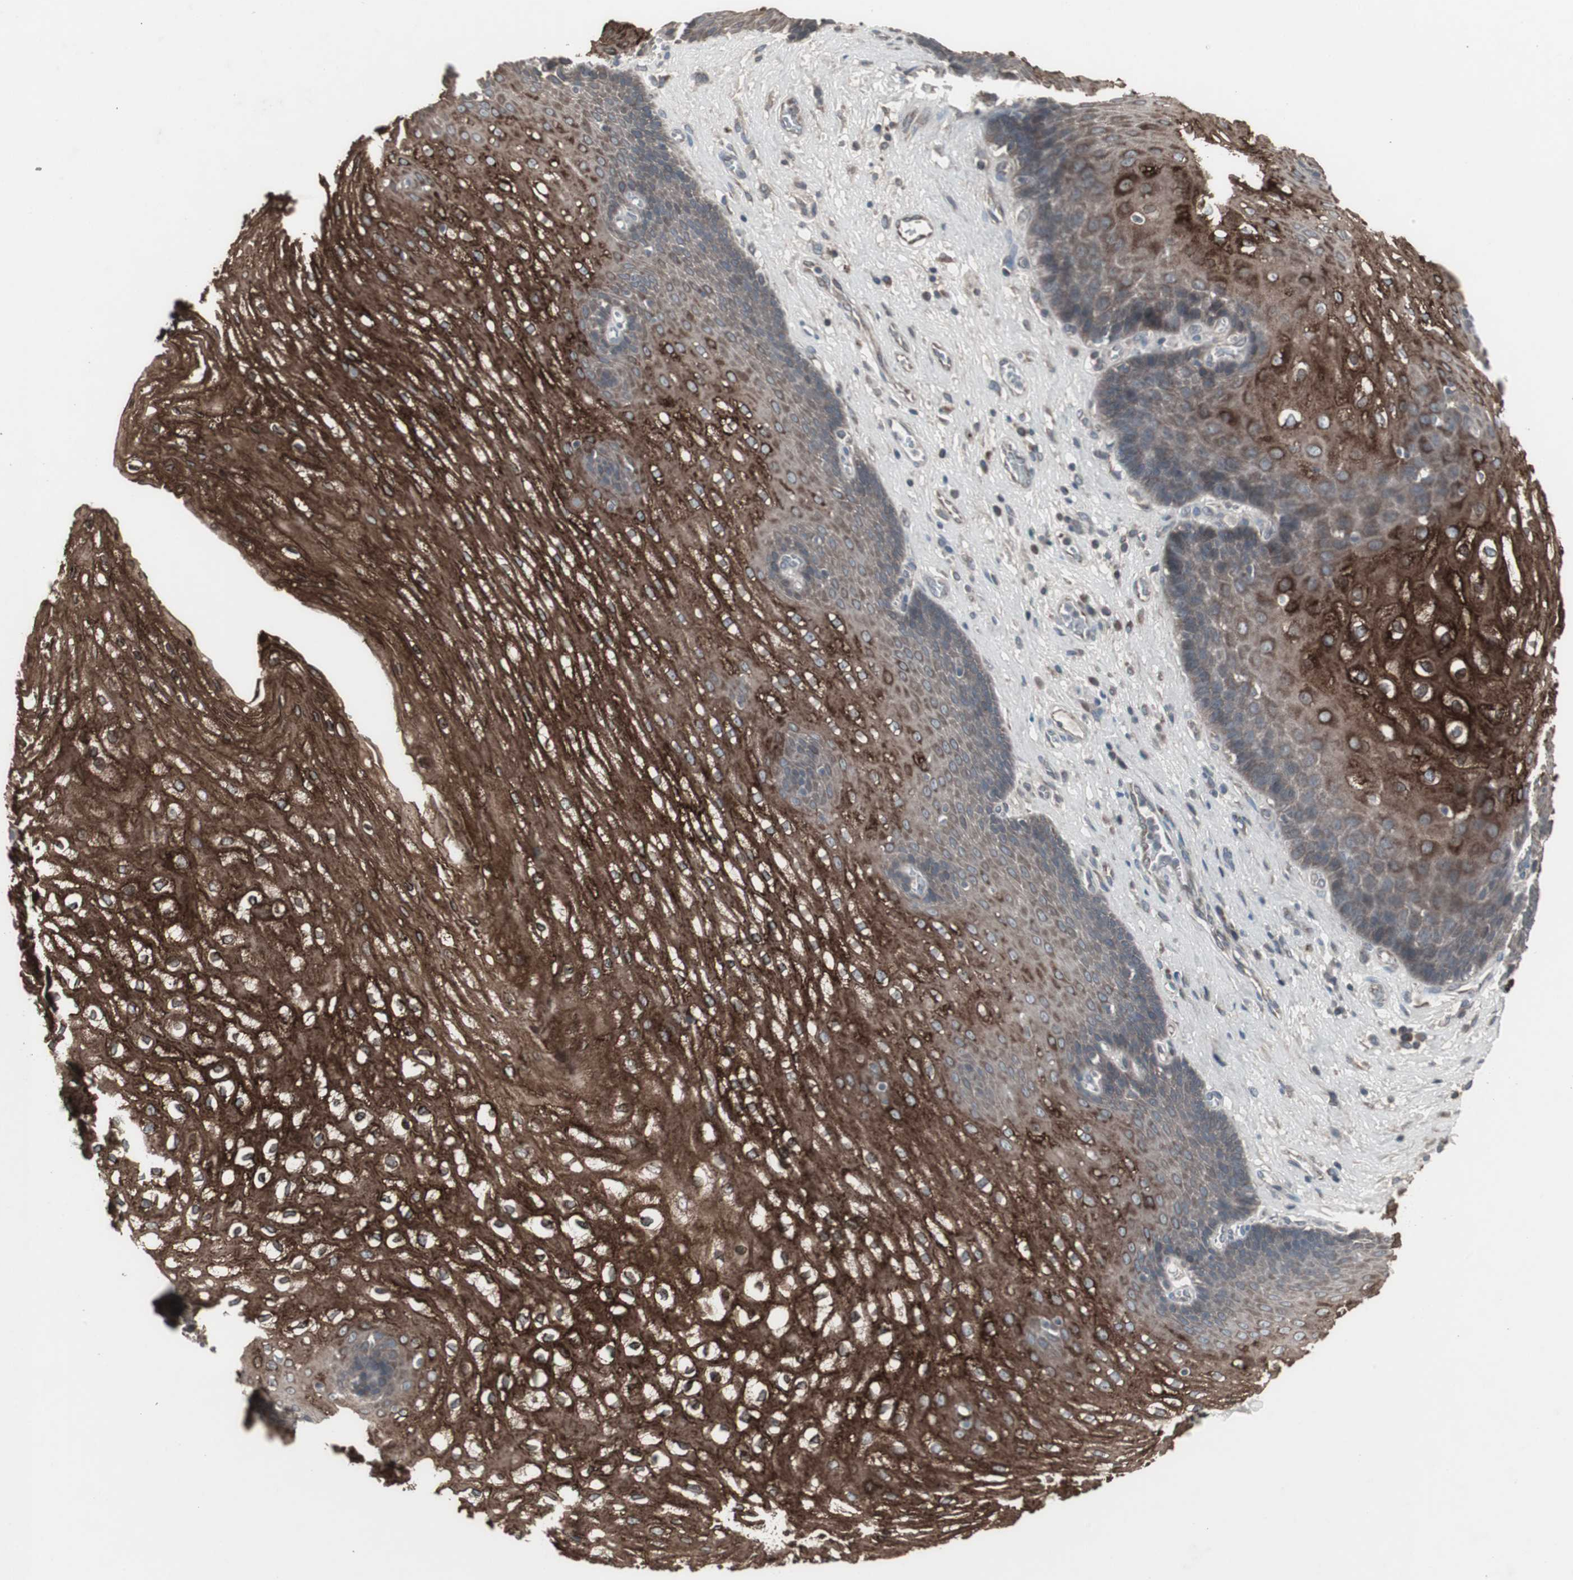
{"staining": {"intensity": "strong", "quantity": "25%-75%", "location": "cytoplasmic/membranous"}, "tissue": "esophagus", "cell_type": "Squamous epithelial cells", "image_type": "normal", "snomed": [{"axis": "morphology", "description": "Normal tissue, NOS"}, {"axis": "topography", "description": "Esophagus"}], "caption": "Immunohistochemical staining of normal esophagus exhibits strong cytoplasmic/membranous protein staining in approximately 25%-75% of squamous epithelial cells.", "gene": "SSTR2", "patient": {"sex": "male", "age": 48}}